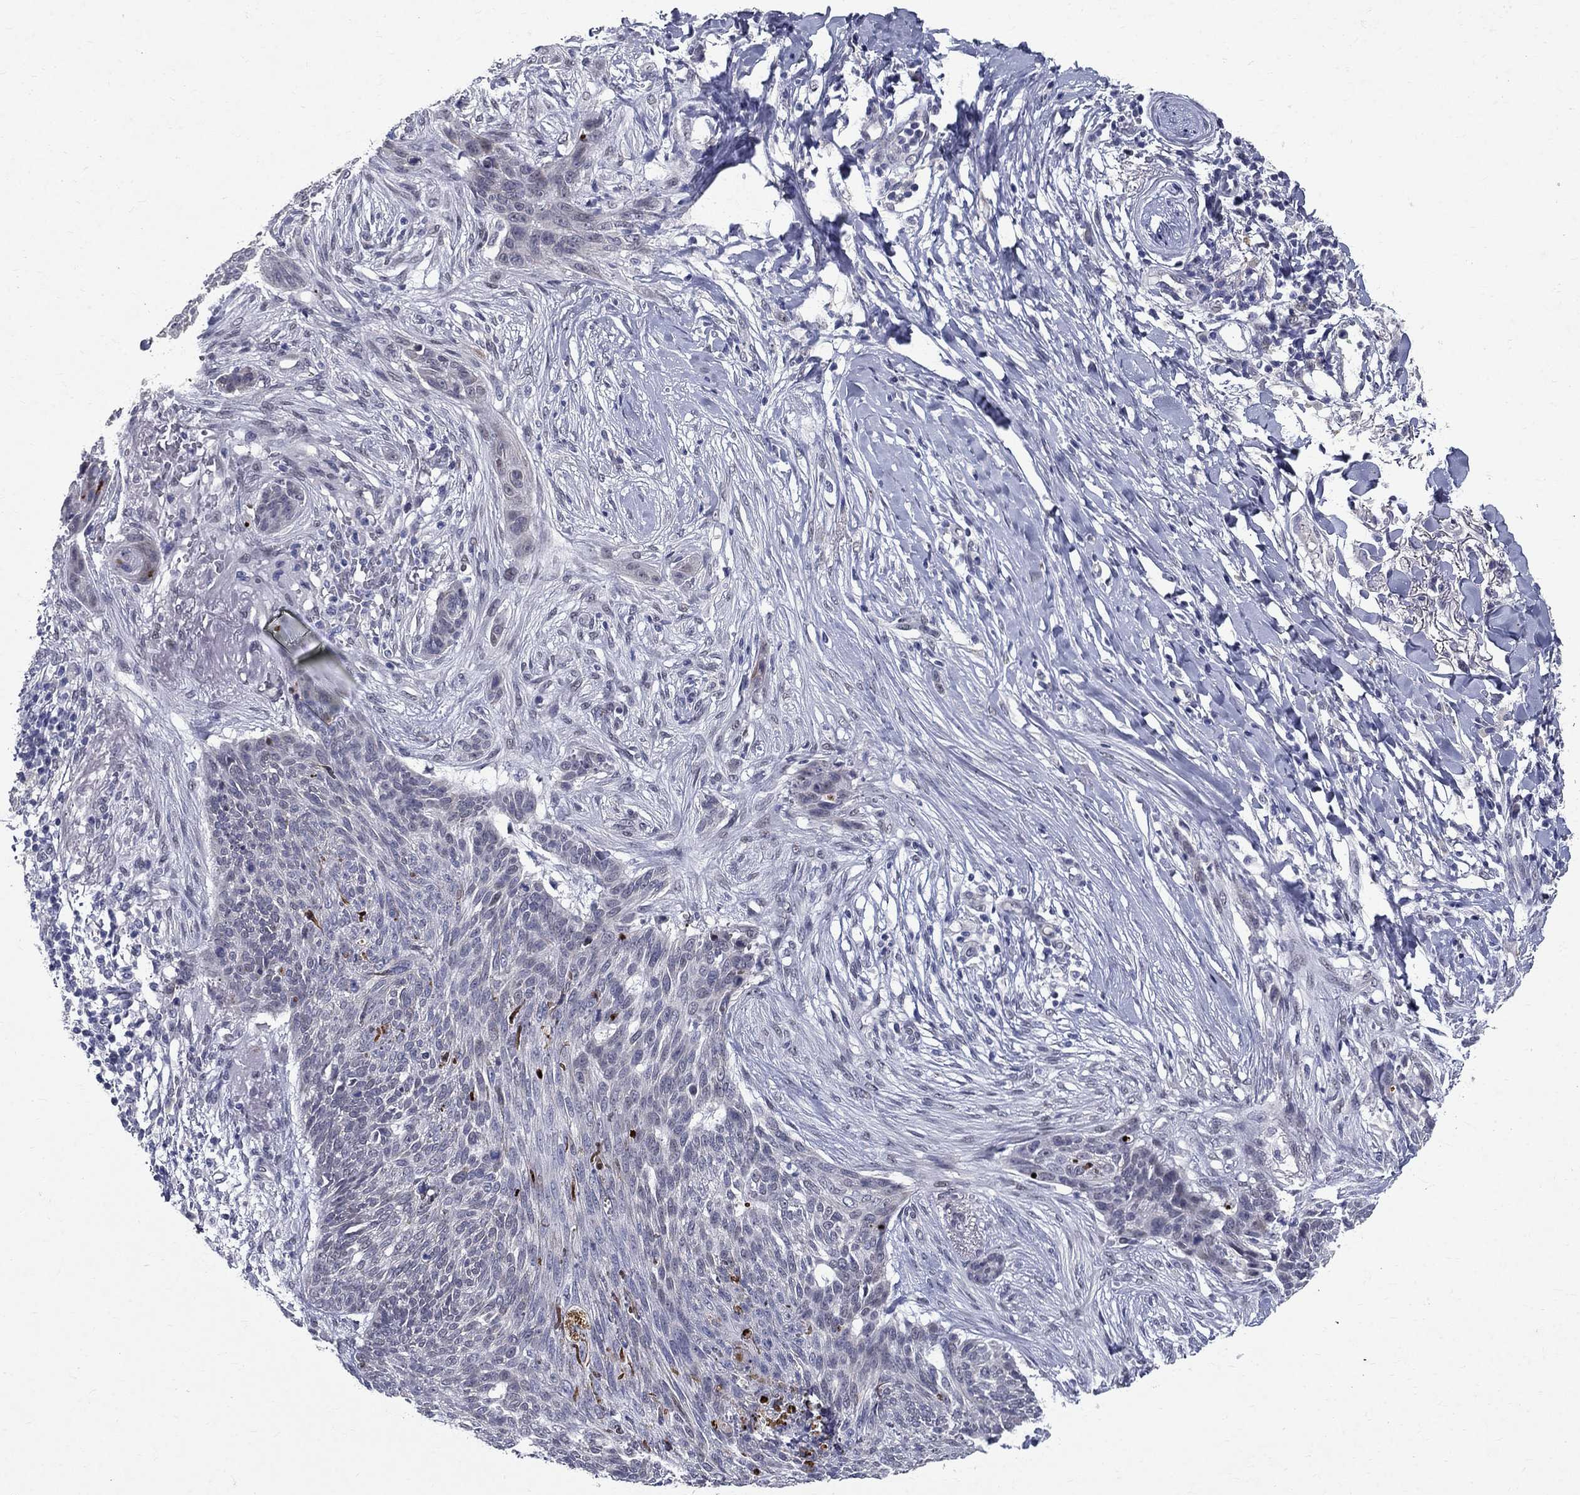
{"staining": {"intensity": "negative", "quantity": "none", "location": "none"}, "tissue": "skin cancer", "cell_type": "Tumor cells", "image_type": "cancer", "snomed": [{"axis": "morphology", "description": "Normal tissue, NOS"}, {"axis": "morphology", "description": "Basal cell carcinoma"}, {"axis": "topography", "description": "Skin"}], "caption": "IHC photomicrograph of neoplastic tissue: human skin basal cell carcinoma stained with DAB demonstrates no significant protein staining in tumor cells. The staining is performed using DAB brown chromogen with nuclei counter-stained in using hematoxylin.", "gene": "RBFOX1", "patient": {"sex": "male", "age": 84}}